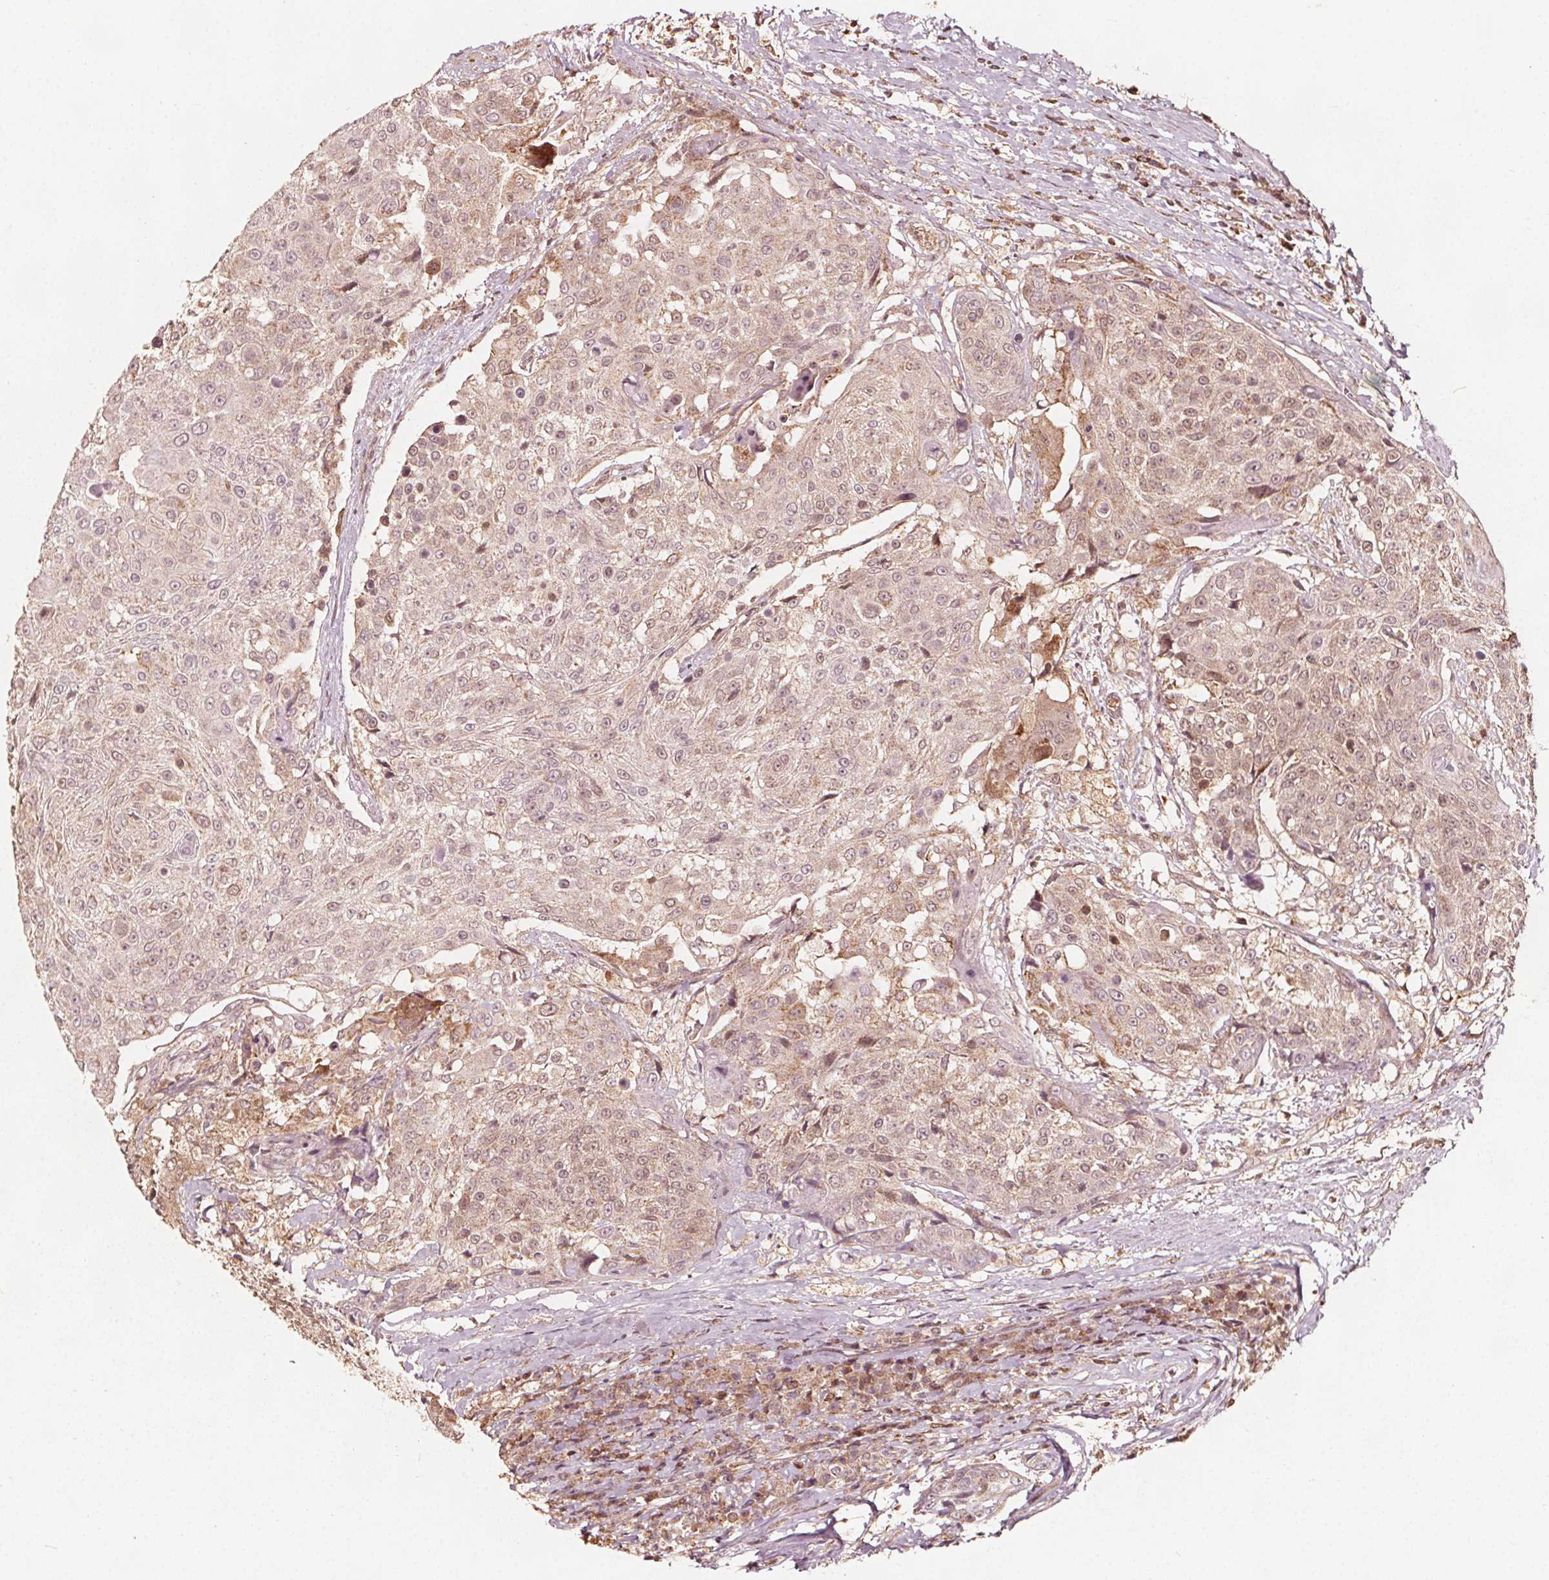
{"staining": {"intensity": "weak", "quantity": ">75%", "location": "cytoplasmic/membranous"}, "tissue": "urothelial cancer", "cell_type": "Tumor cells", "image_type": "cancer", "snomed": [{"axis": "morphology", "description": "Urothelial carcinoma, High grade"}, {"axis": "topography", "description": "Urinary bladder"}], "caption": "A low amount of weak cytoplasmic/membranous positivity is appreciated in approximately >75% of tumor cells in high-grade urothelial carcinoma tissue.", "gene": "AIP", "patient": {"sex": "female", "age": 63}}